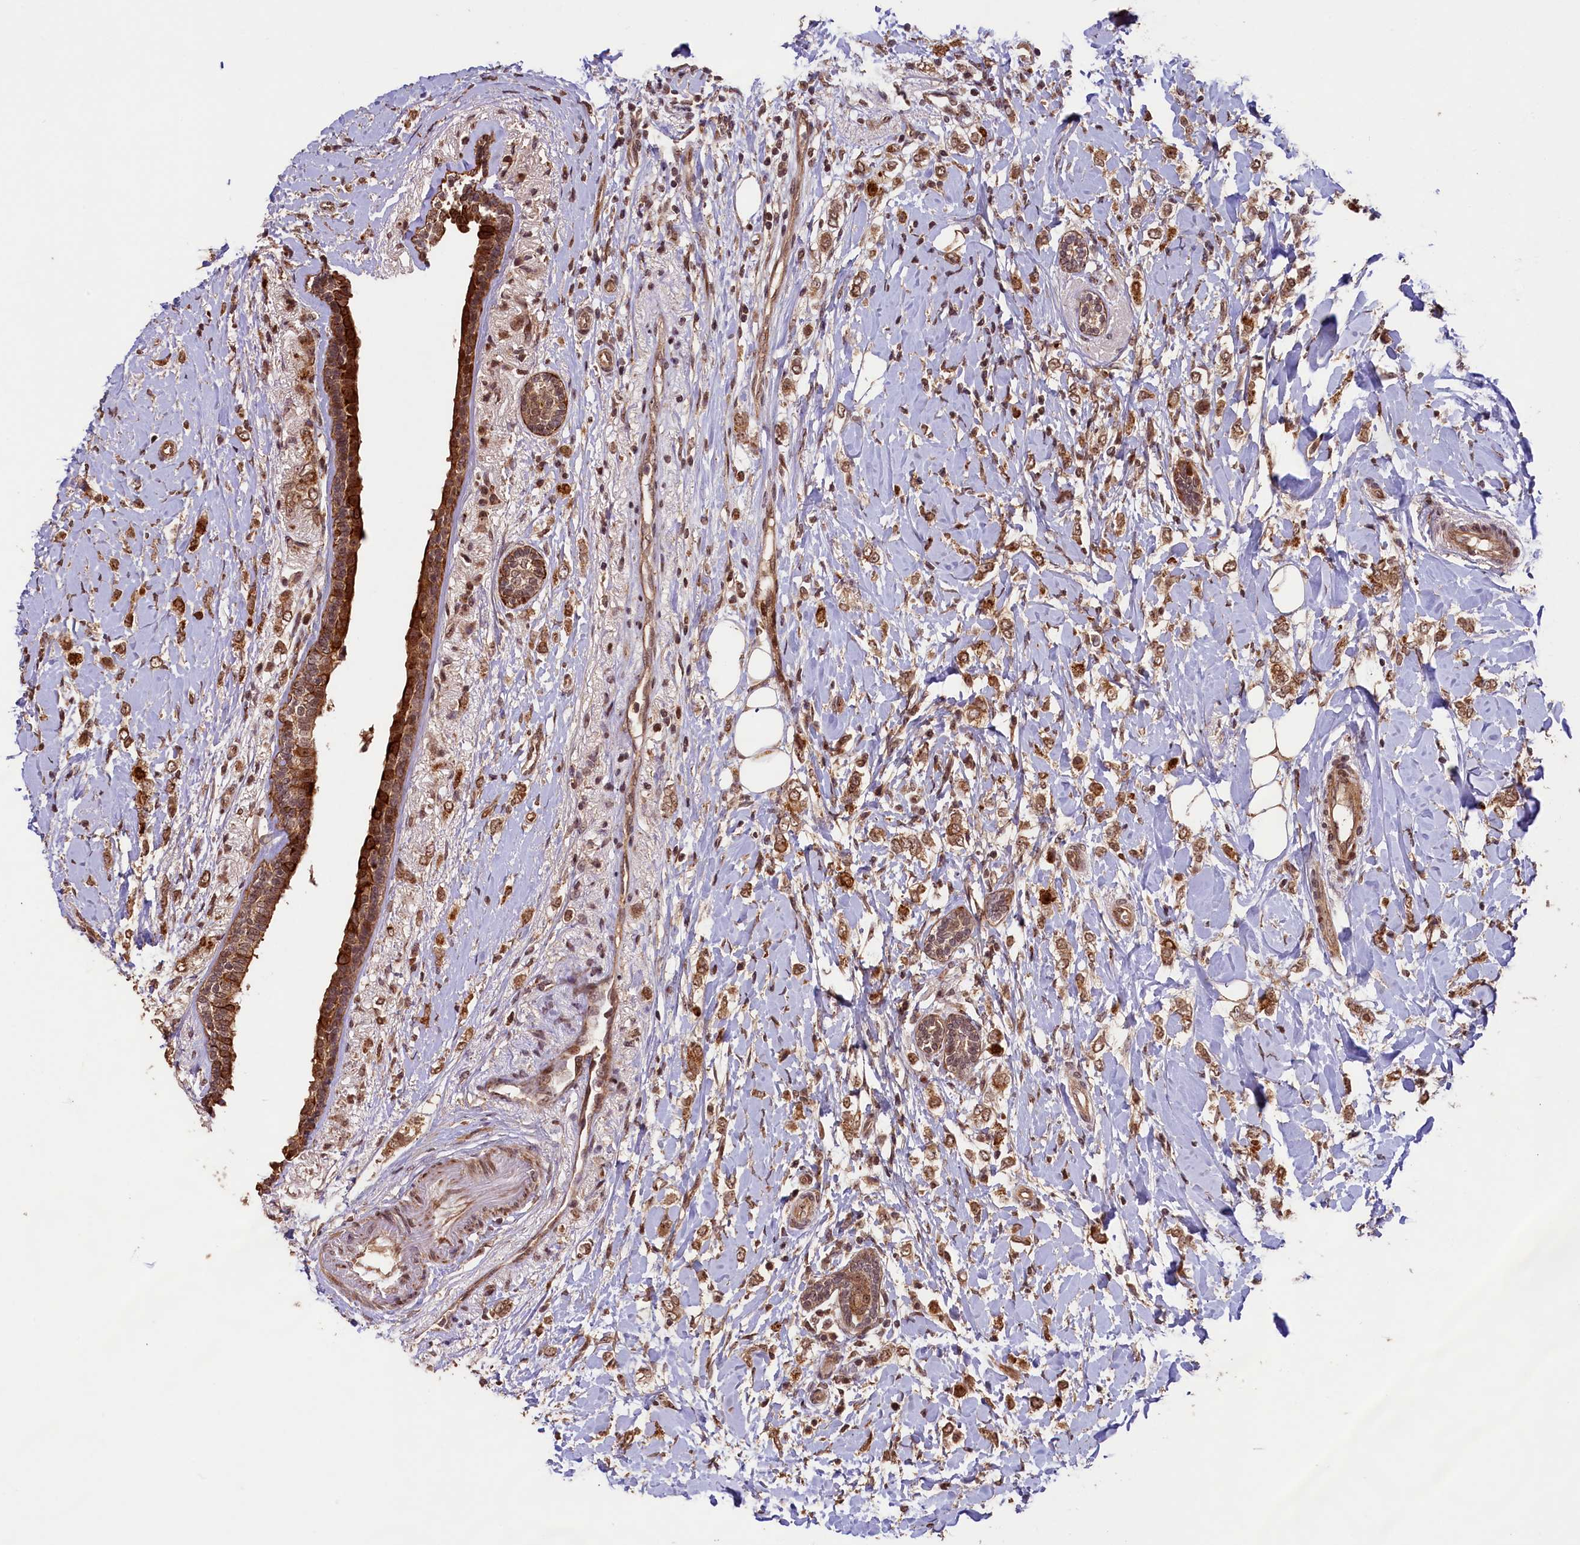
{"staining": {"intensity": "moderate", "quantity": ">75%", "location": "cytoplasmic/membranous,nuclear"}, "tissue": "breast cancer", "cell_type": "Tumor cells", "image_type": "cancer", "snomed": [{"axis": "morphology", "description": "Normal tissue, NOS"}, {"axis": "morphology", "description": "Lobular carcinoma"}, {"axis": "topography", "description": "Breast"}], "caption": "Breast lobular carcinoma tissue shows moderate cytoplasmic/membranous and nuclear expression in approximately >75% of tumor cells", "gene": "SHPRH", "patient": {"sex": "female", "age": 47}}